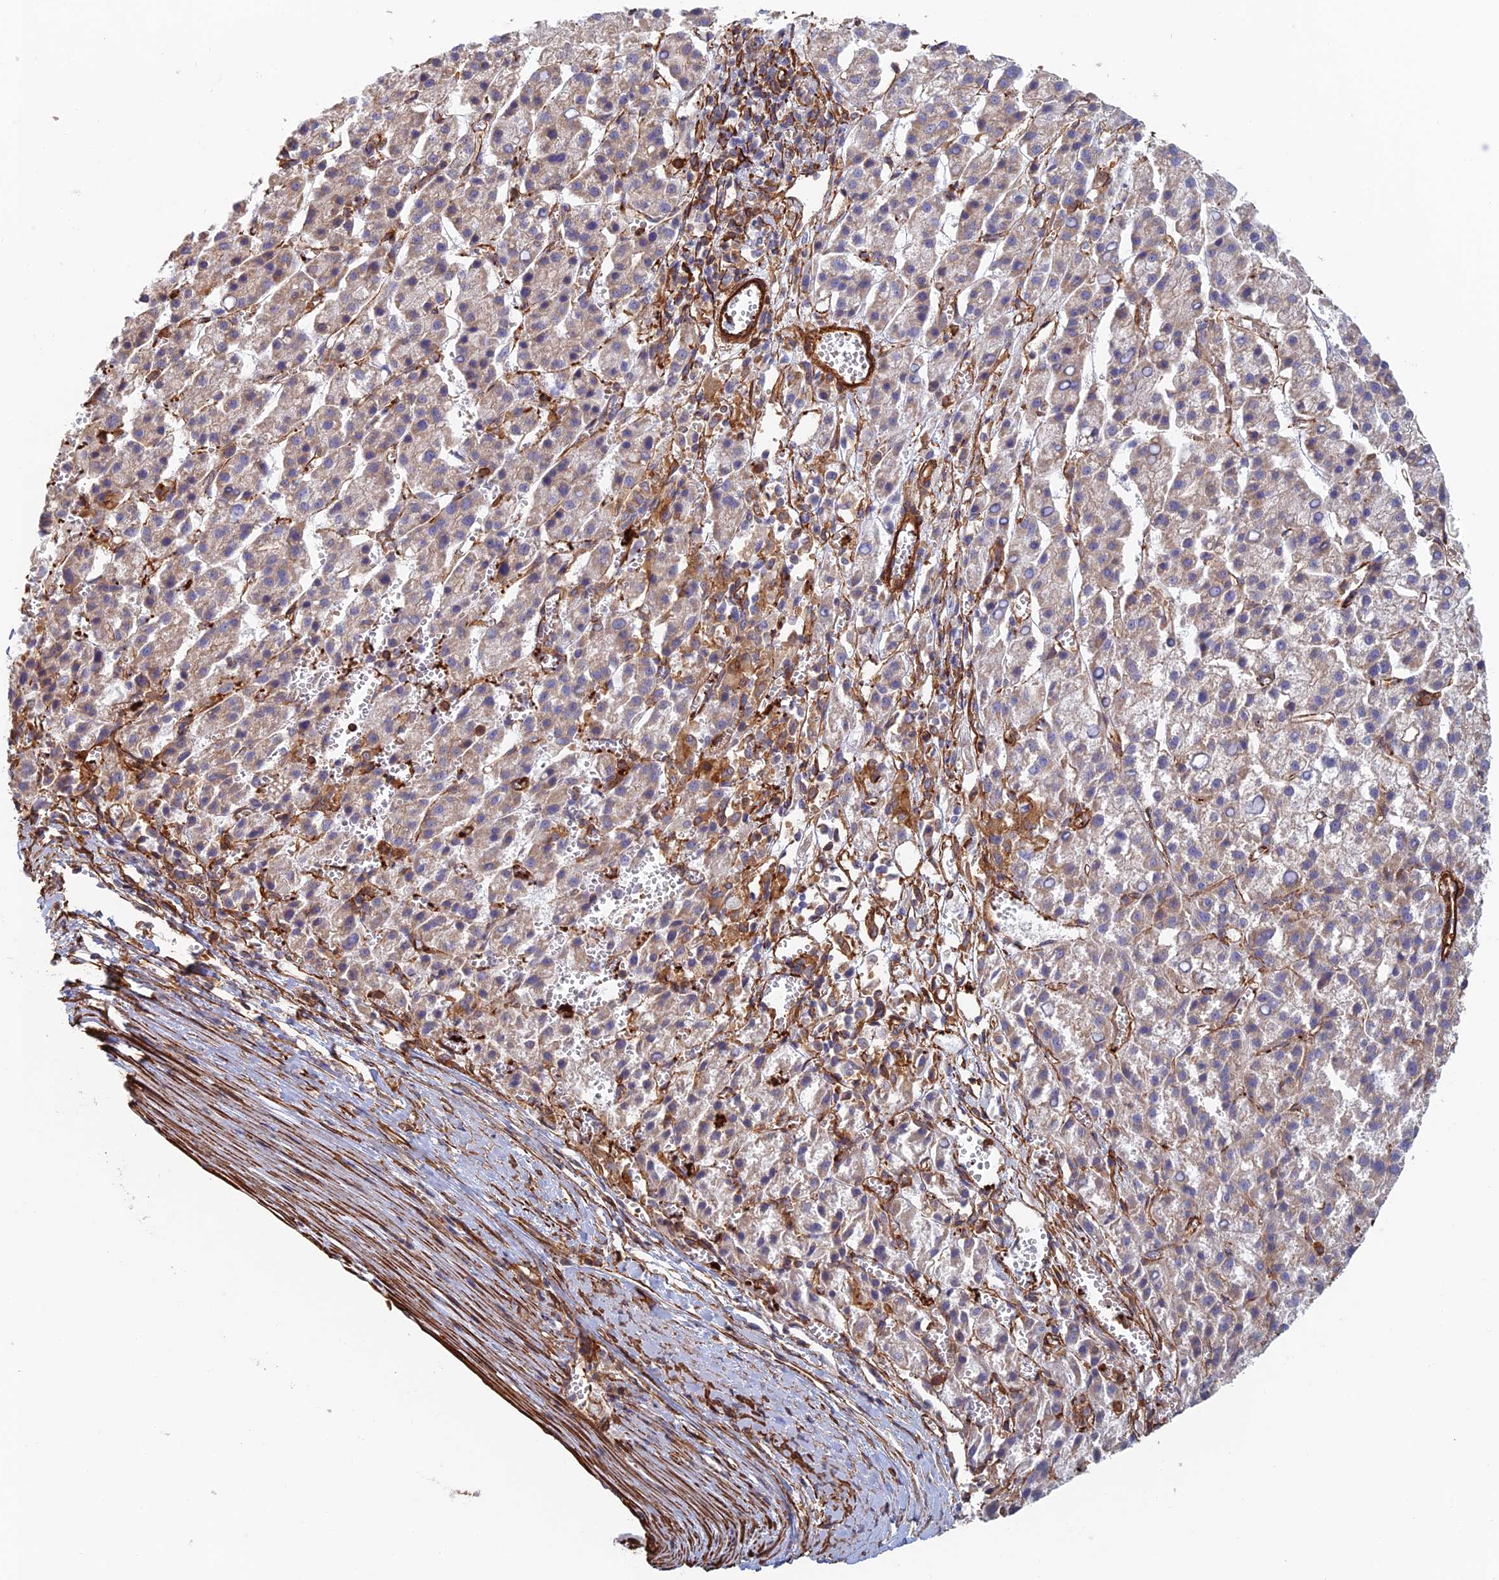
{"staining": {"intensity": "weak", "quantity": "25%-75%", "location": "cytoplasmic/membranous"}, "tissue": "liver cancer", "cell_type": "Tumor cells", "image_type": "cancer", "snomed": [{"axis": "morphology", "description": "Carcinoma, Hepatocellular, NOS"}, {"axis": "topography", "description": "Liver"}], "caption": "The photomicrograph displays immunohistochemical staining of liver cancer (hepatocellular carcinoma). There is weak cytoplasmic/membranous positivity is appreciated in about 25%-75% of tumor cells.", "gene": "PAK4", "patient": {"sex": "female", "age": 58}}